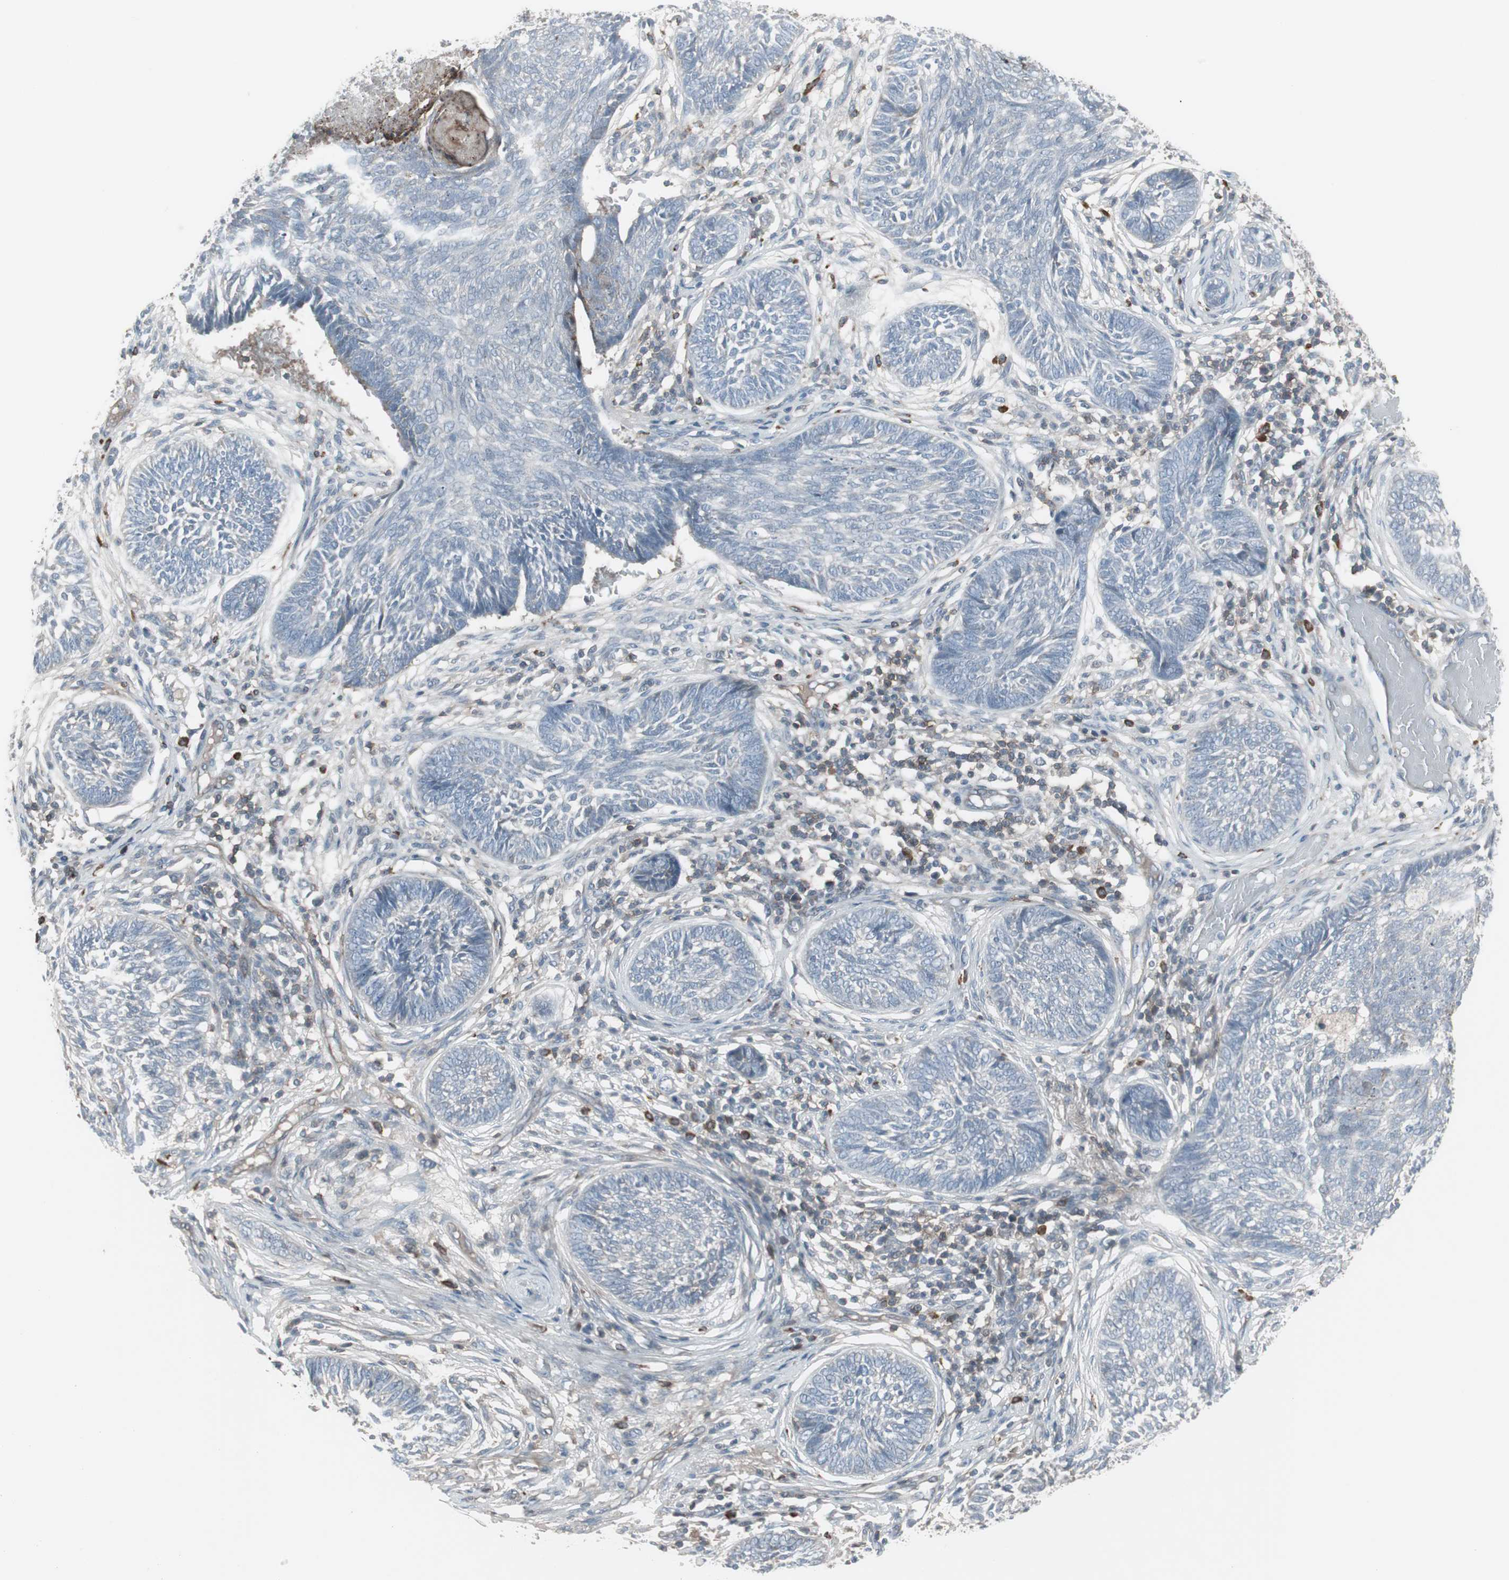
{"staining": {"intensity": "negative", "quantity": "none", "location": "none"}, "tissue": "skin cancer", "cell_type": "Tumor cells", "image_type": "cancer", "snomed": [{"axis": "morphology", "description": "Papilloma, NOS"}, {"axis": "morphology", "description": "Basal cell carcinoma"}, {"axis": "topography", "description": "Skin"}], "caption": "An image of skin cancer (basal cell carcinoma) stained for a protein shows no brown staining in tumor cells.", "gene": "ZSCAN32", "patient": {"sex": "male", "age": 87}}